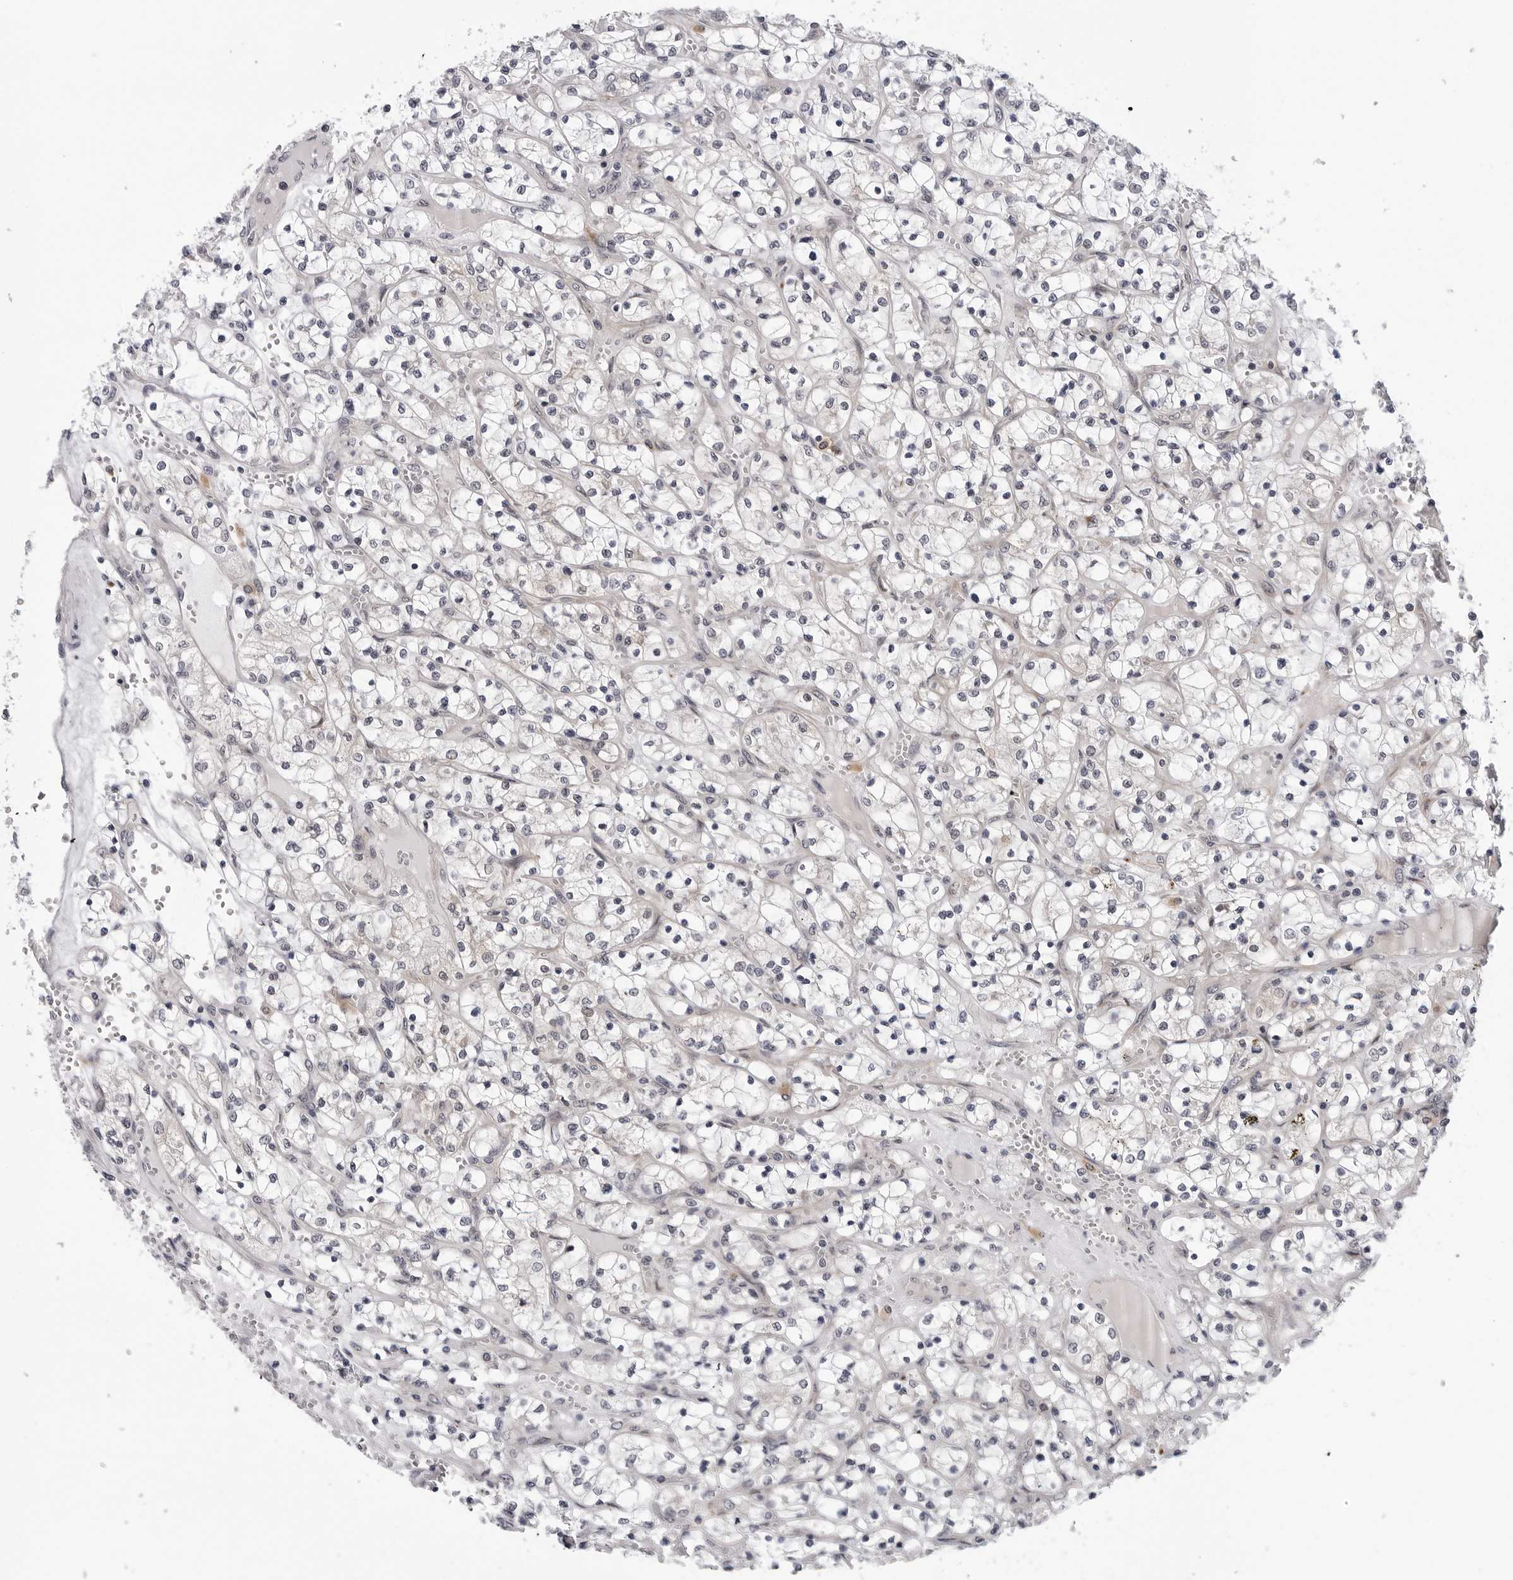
{"staining": {"intensity": "negative", "quantity": "none", "location": "none"}, "tissue": "renal cancer", "cell_type": "Tumor cells", "image_type": "cancer", "snomed": [{"axis": "morphology", "description": "Adenocarcinoma, NOS"}, {"axis": "topography", "description": "Kidney"}], "caption": "Immunohistochemical staining of human adenocarcinoma (renal) demonstrates no significant staining in tumor cells.", "gene": "KIAA1614", "patient": {"sex": "female", "age": 69}}